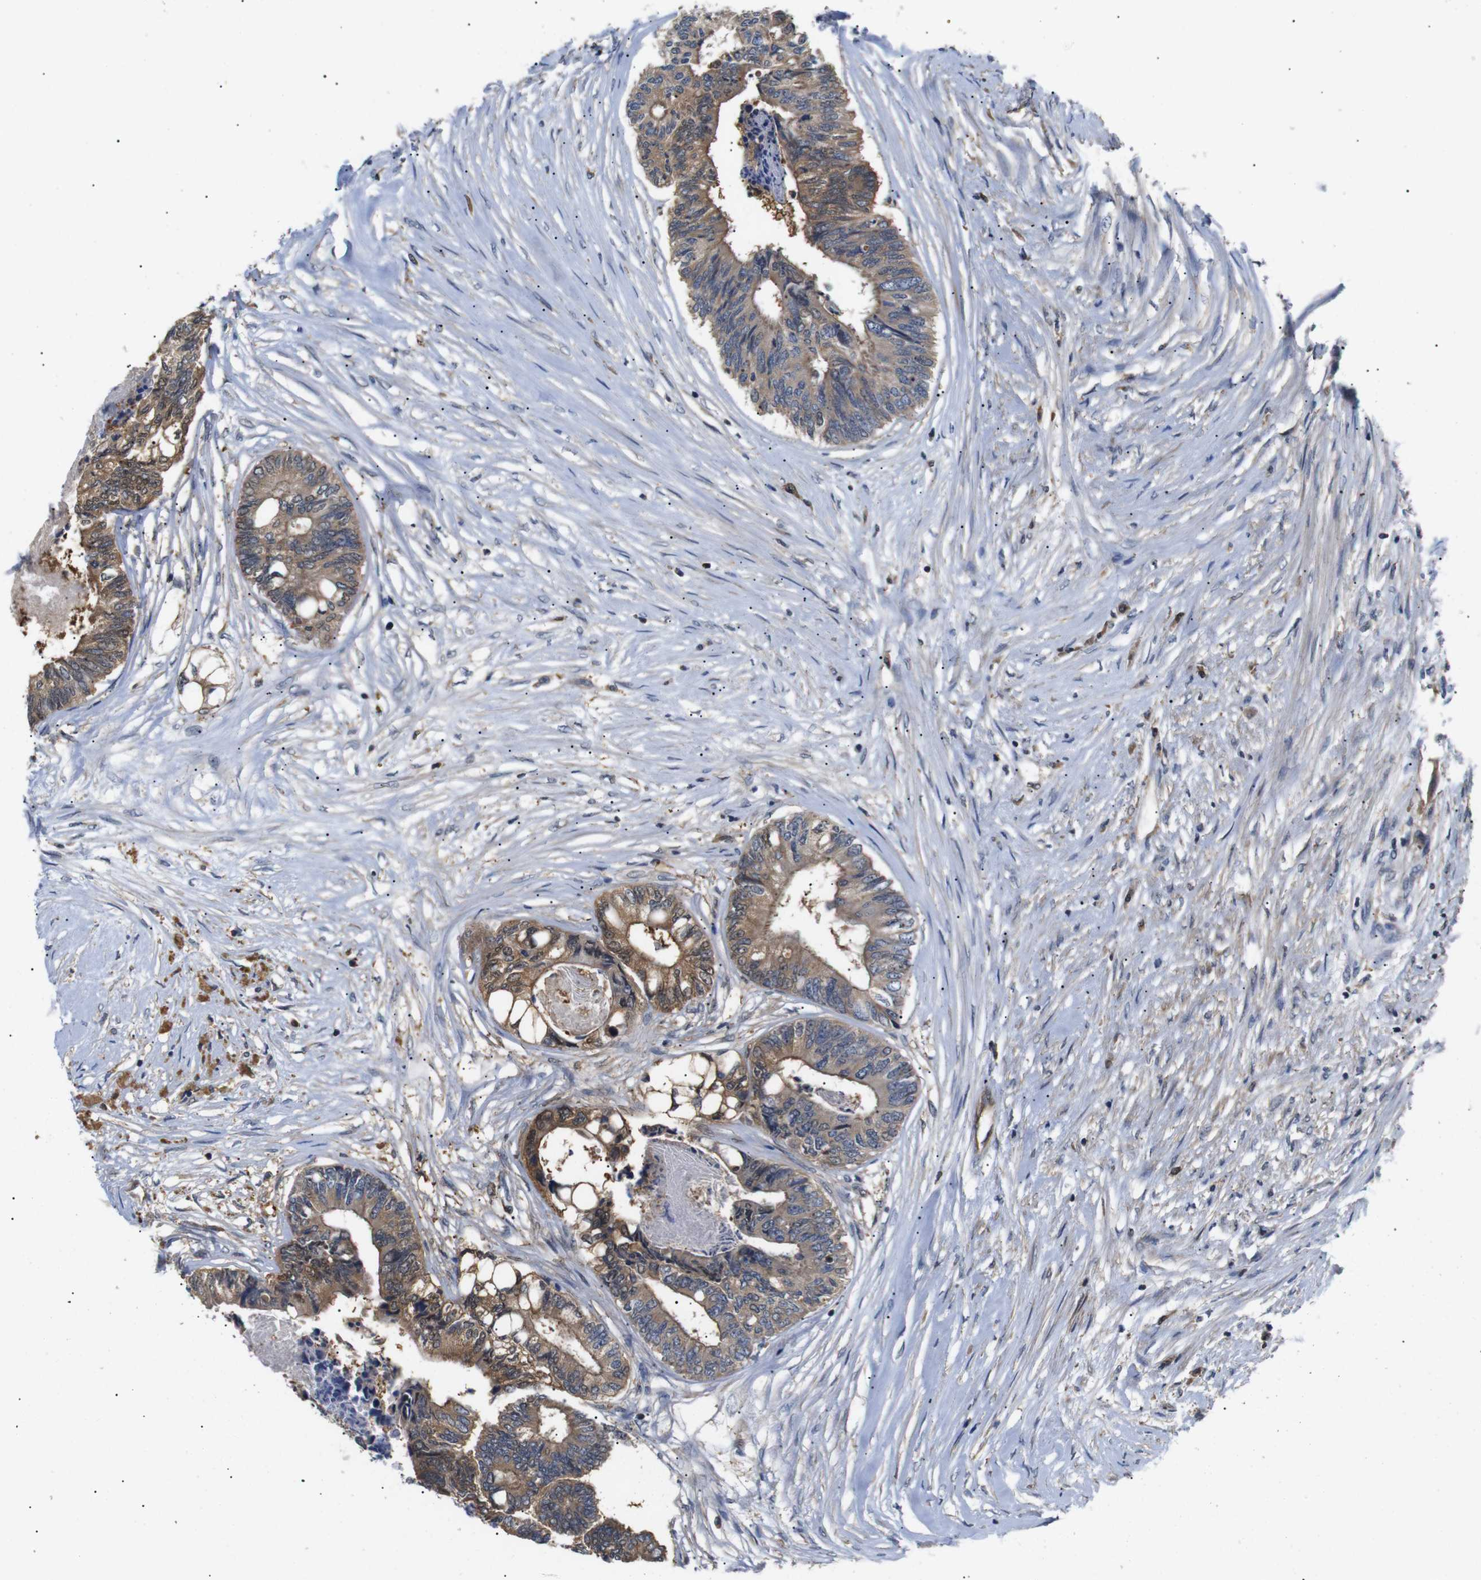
{"staining": {"intensity": "moderate", "quantity": ">75%", "location": "cytoplasmic/membranous"}, "tissue": "colorectal cancer", "cell_type": "Tumor cells", "image_type": "cancer", "snomed": [{"axis": "morphology", "description": "Adenocarcinoma, NOS"}, {"axis": "topography", "description": "Rectum"}], "caption": "Immunohistochemistry (IHC) of adenocarcinoma (colorectal) shows medium levels of moderate cytoplasmic/membranous staining in approximately >75% of tumor cells.", "gene": "DDR1", "patient": {"sex": "male", "age": 63}}